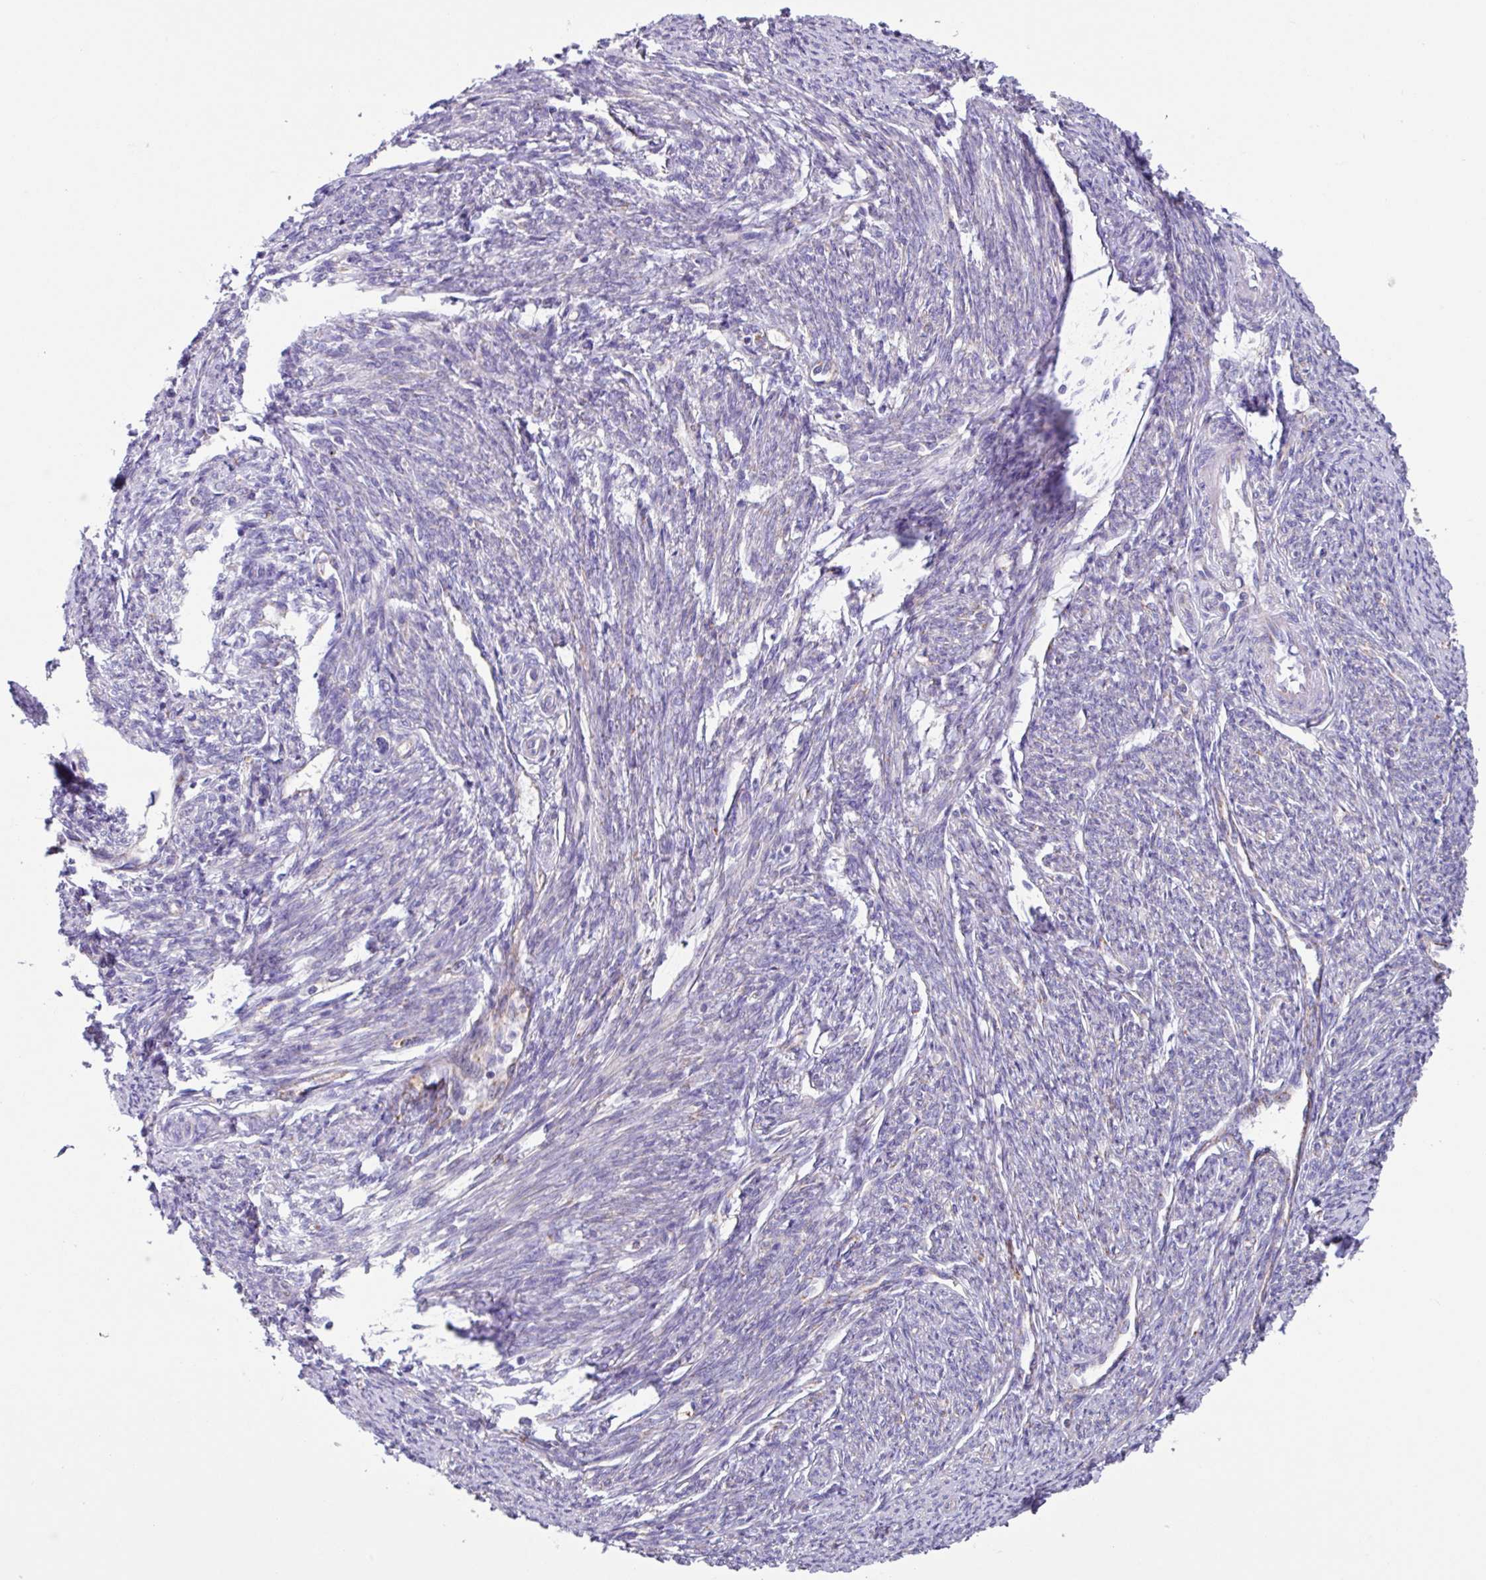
{"staining": {"intensity": "moderate", "quantity": "<25%", "location": "cytoplasmic/membranous"}, "tissue": "smooth muscle", "cell_type": "Smooth muscle cells", "image_type": "normal", "snomed": [{"axis": "morphology", "description": "Normal tissue, NOS"}, {"axis": "topography", "description": "Smooth muscle"}, {"axis": "topography", "description": "Fallopian tube"}], "caption": "An immunohistochemistry (IHC) image of unremarkable tissue is shown. Protein staining in brown labels moderate cytoplasmic/membranous positivity in smooth muscle within smooth muscle cells.", "gene": "OTULIN", "patient": {"sex": "female", "age": 59}}